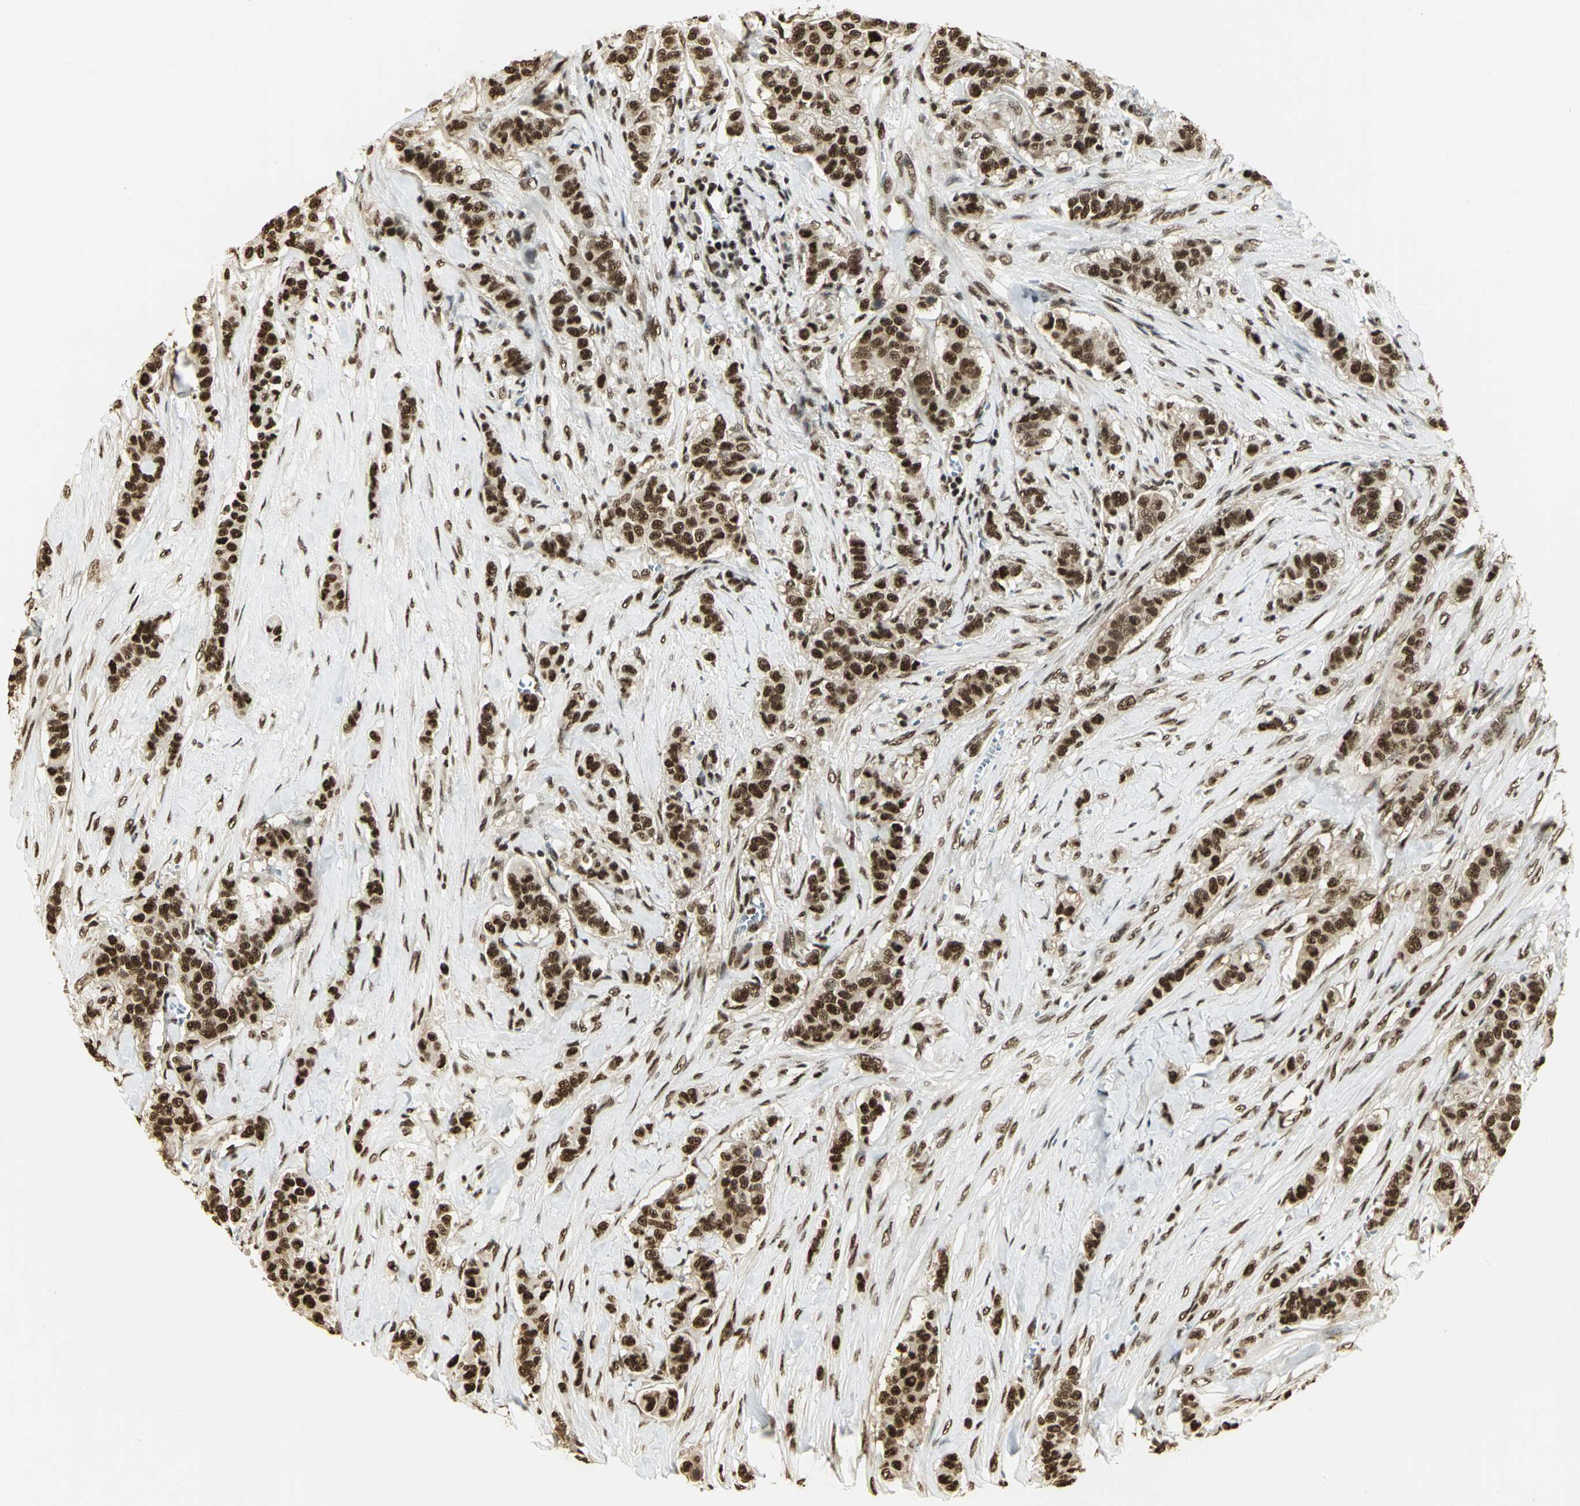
{"staining": {"intensity": "strong", "quantity": ">75%", "location": "cytoplasmic/membranous,nuclear"}, "tissue": "breast cancer", "cell_type": "Tumor cells", "image_type": "cancer", "snomed": [{"axis": "morphology", "description": "Duct carcinoma"}, {"axis": "topography", "description": "Breast"}], "caption": "Brown immunohistochemical staining in human breast cancer displays strong cytoplasmic/membranous and nuclear expression in about >75% of tumor cells.", "gene": "SET", "patient": {"sex": "female", "age": 40}}